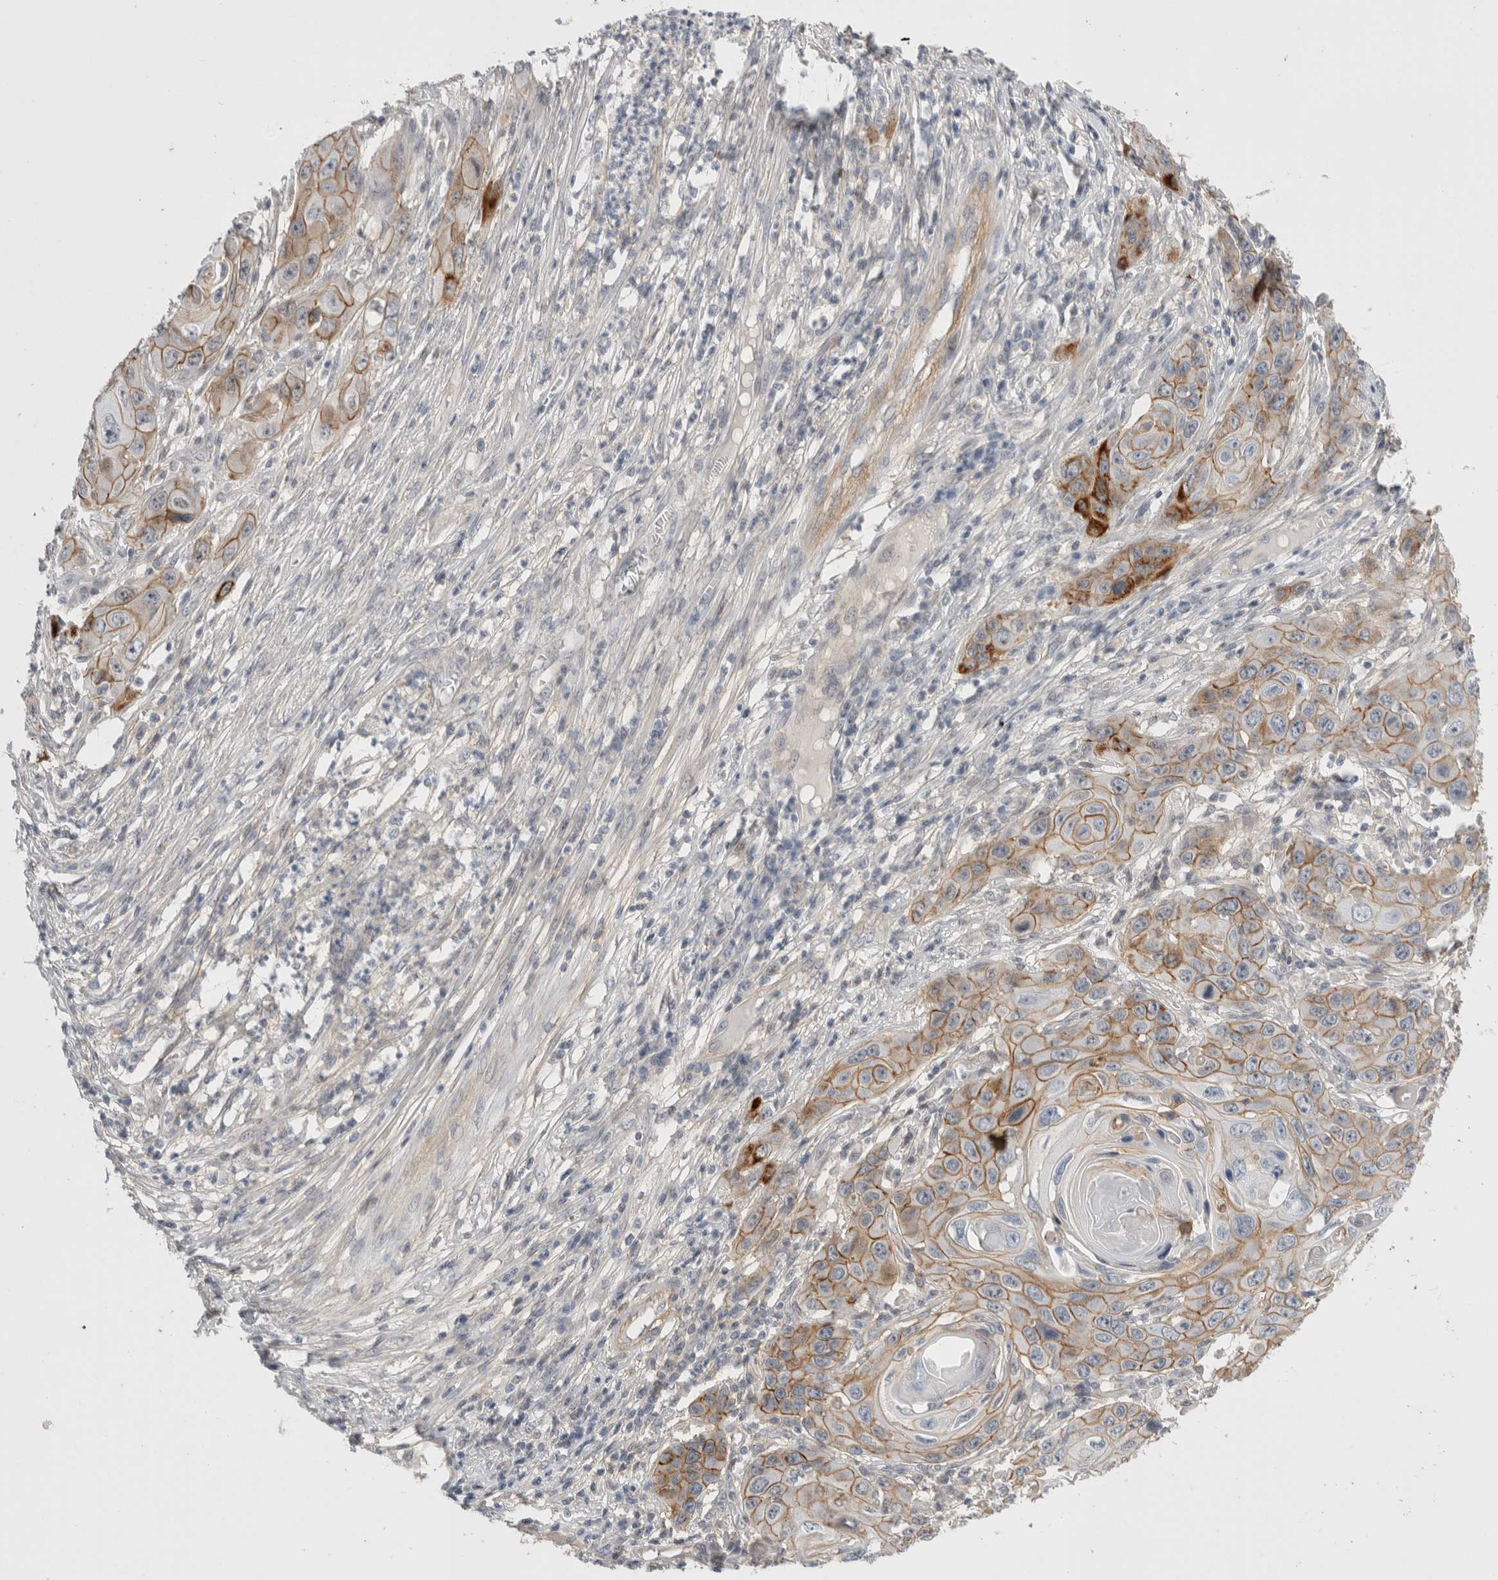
{"staining": {"intensity": "moderate", "quantity": ">75%", "location": "cytoplasmic/membranous"}, "tissue": "skin cancer", "cell_type": "Tumor cells", "image_type": "cancer", "snomed": [{"axis": "morphology", "description": "Squamous cell carcinoma, NOS"}, {"axis": "topography", "description": "Skin"}], "caption": "Tumor cells show medium levels of moderate cytoplasmic/membranous positivity in approximately >75% of cells in skin cancer. Using DAB (brown) and hematoxylin (blue) stains, captured at high magnification using brightfield microscopy.", "gene": "VANGL1", "patient": {"sex": "male", "age": 55}}